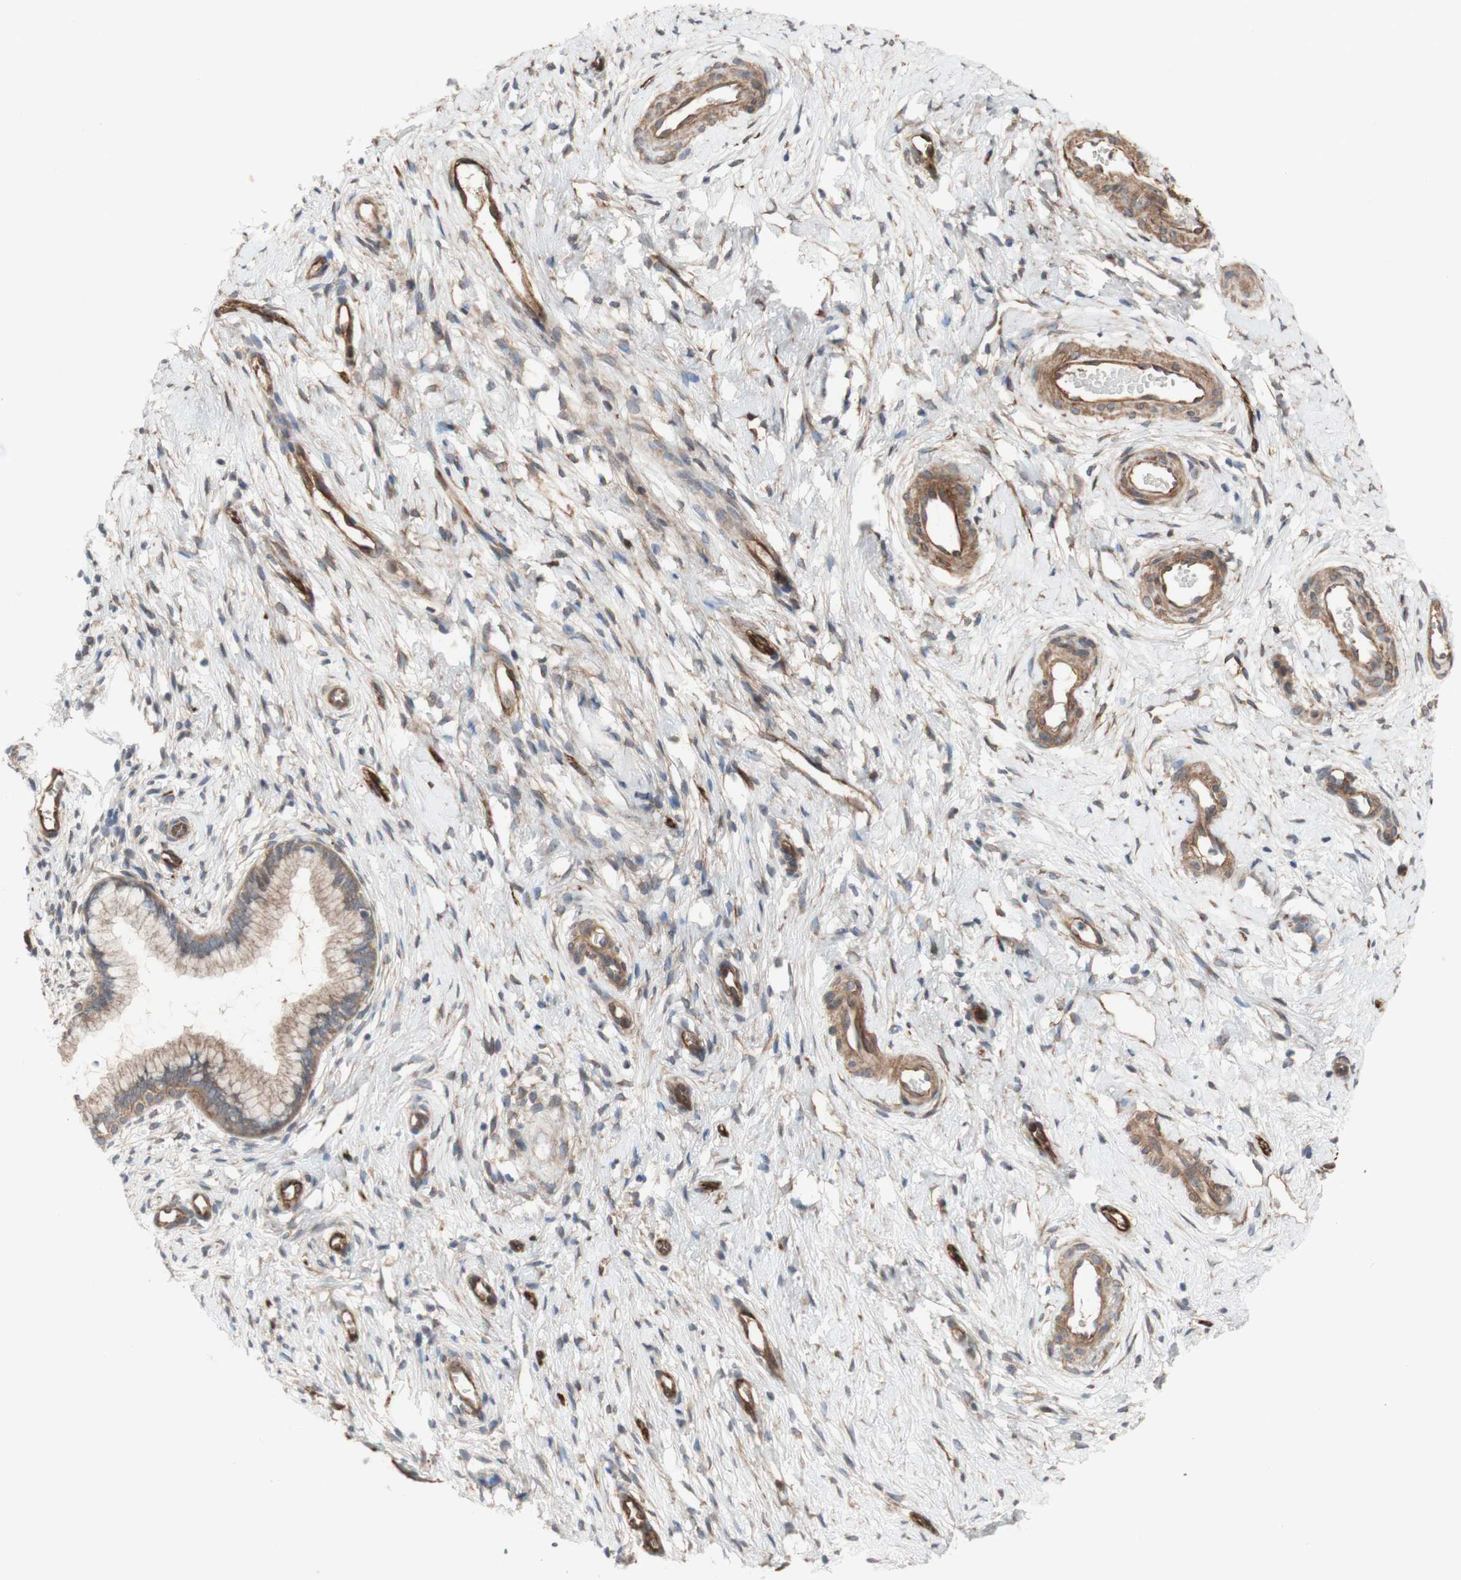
{"staining": {"intensity": "weak", "quantity": ">75%", "location": "cytoplasmic/membranous"}, "tissue": "cervix", "cell_type": "Glandular cells", "image_type": "normal", "snomed": [{"axis": "morphology", "description": "Normal tissue, NOS"}, {"axis": "topography", "description": "Cervix"}], "caption": "Glandular cells display weak cytoplasmic/membranous staining in about >75% of cells in benign cervix.", "gene": "CNN3", "patient": {"sex": "female", "age": 65}}